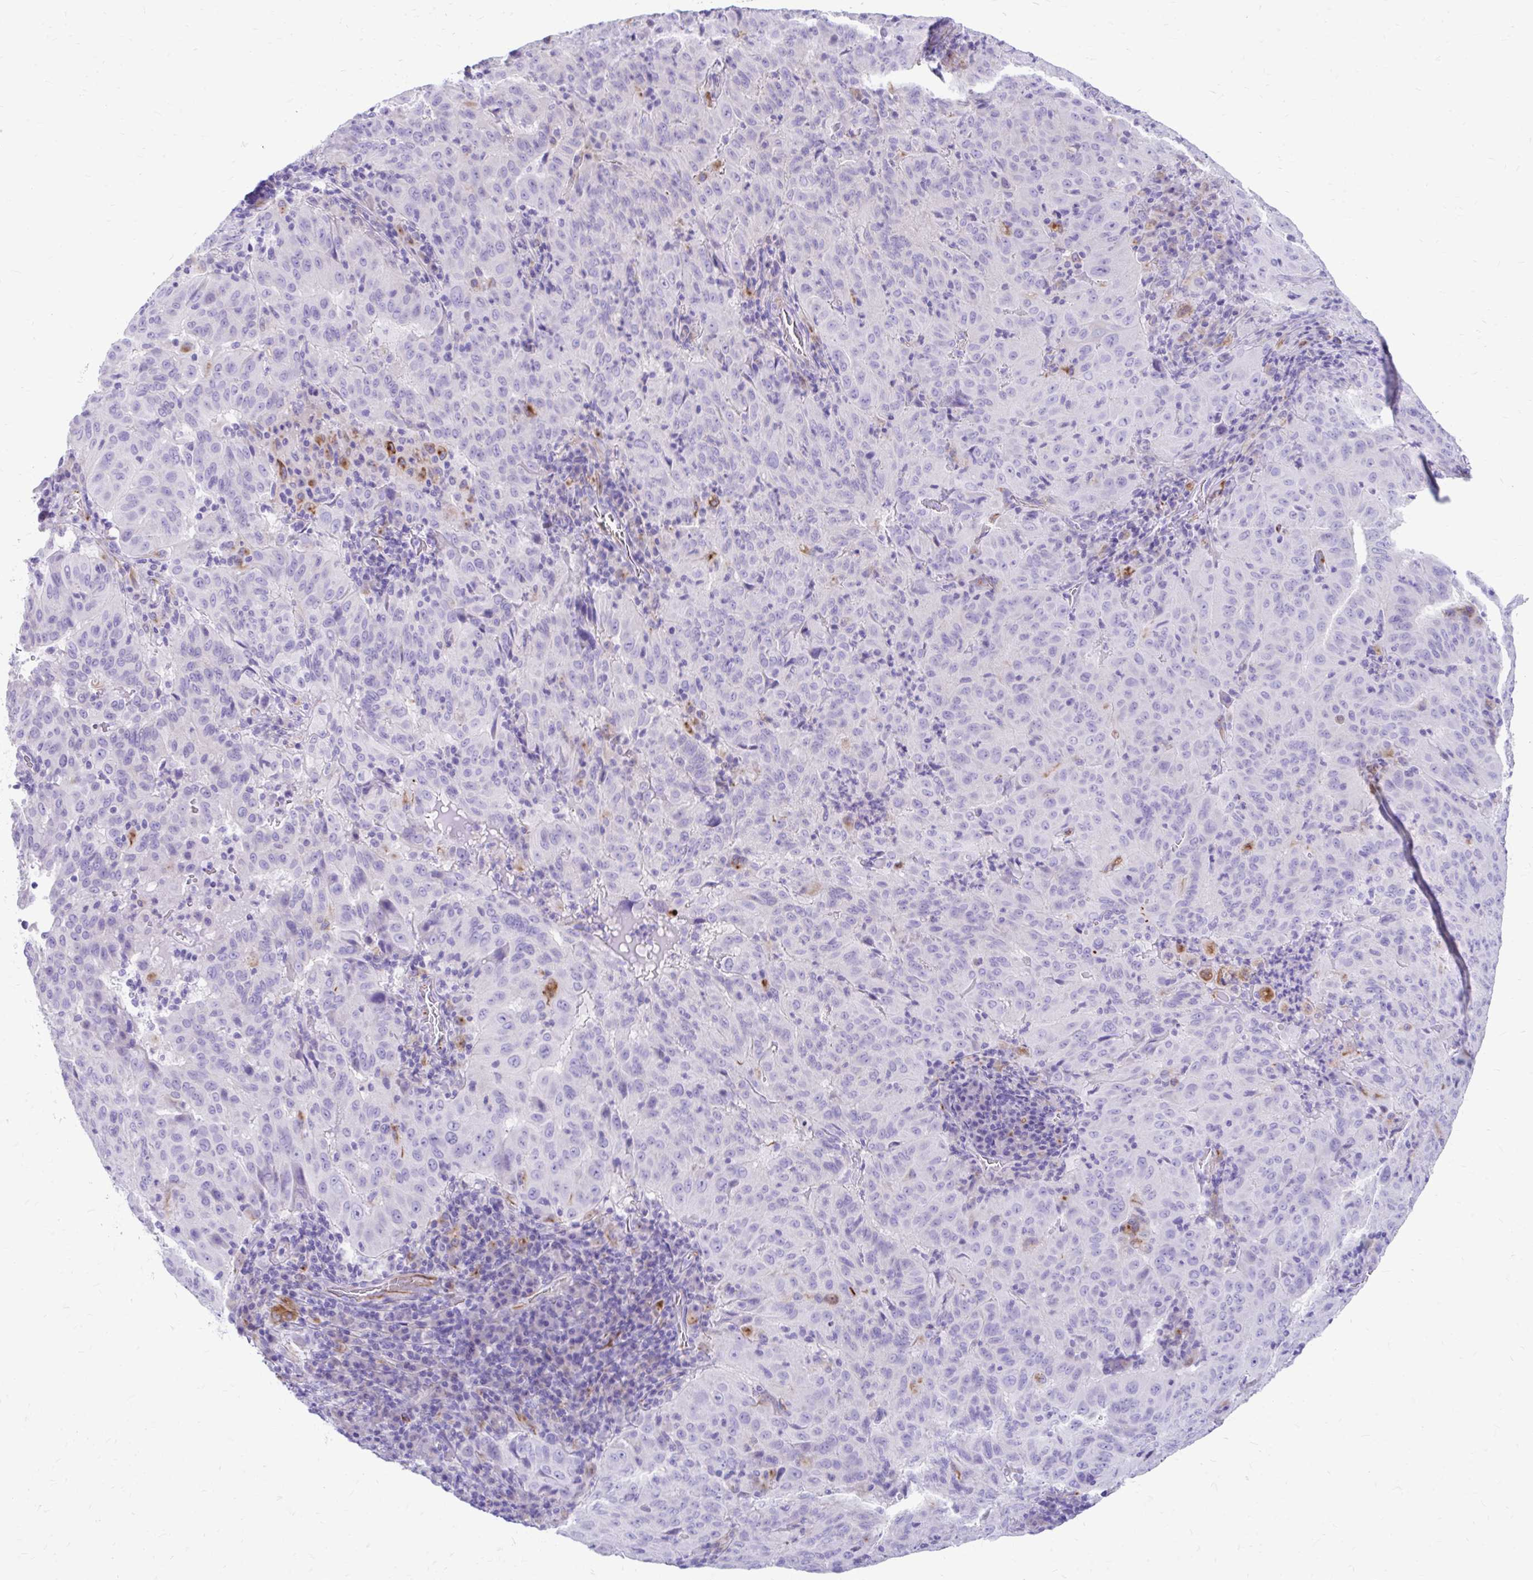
{"staining": {"intensity": "negative", "quantity": "none", "location": "none"}, "tissue": "pancreatic cancer", "cell_type": "Tumor cells", "image_type": "cancer", "snomed": [{"axis": "morphology", "description": "Adenocarcinoma, NOS"}, {"axis": "topography", "description": "Pancreas"}], "caption": "The photomicrograph demonstrates no significant expression in tumor cells of adenocarcinoma (pancreatic). Nuclei are stained in blue.", "gene": "ZNF699", "patient": {"sex": "male", "age": 63}}